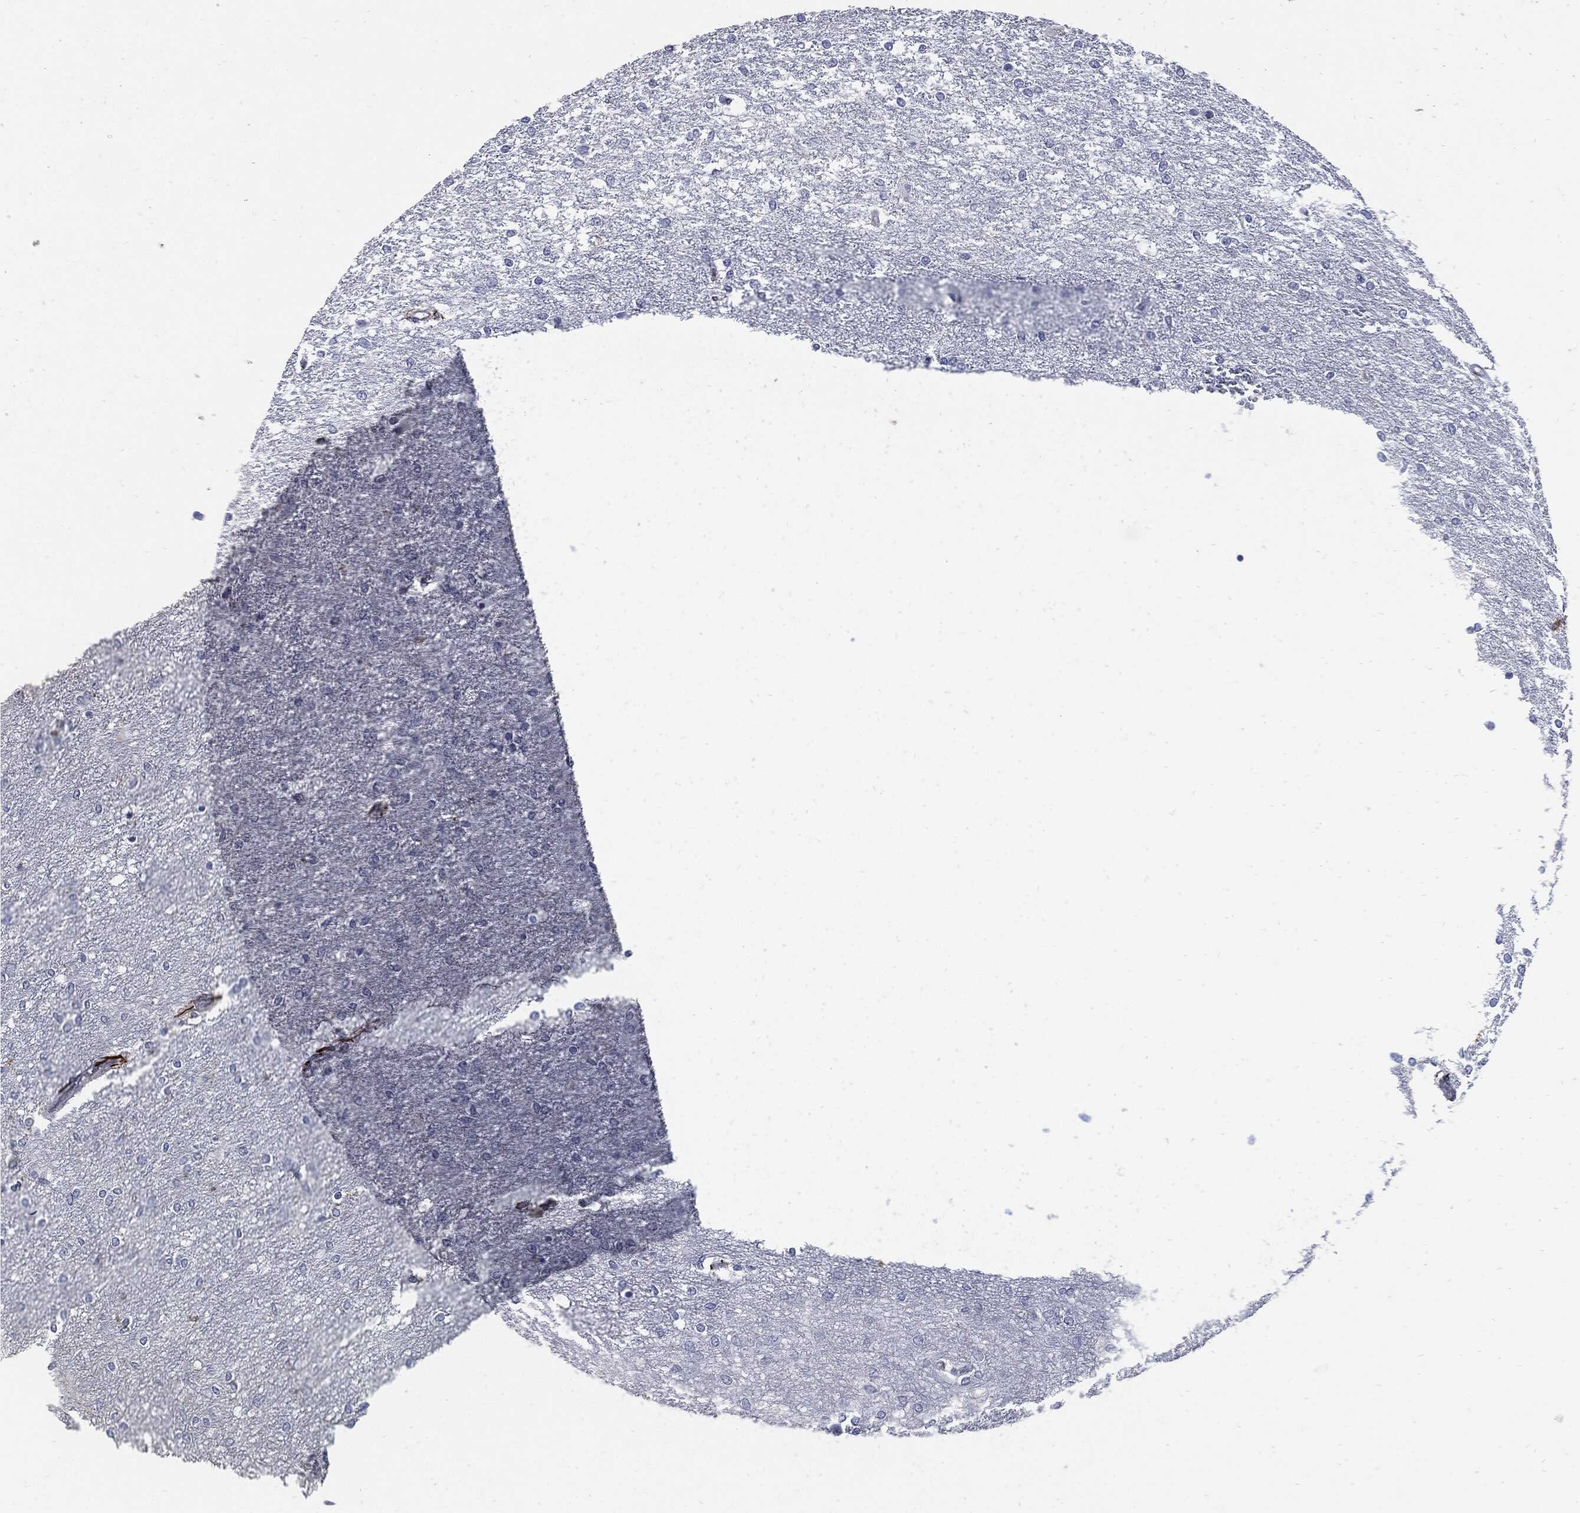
{"staining": {"intensity": "negative", "quantity": "none", "location": "none"}, "tissue": "glioma", "cell_type": "Tumor cells", "image_type": "cancer", "snomed": [{"axis": "morphology", "description": "Glioma, malignant, High grade"}, {"axis": "topography", "description": "Brain"}], "caption": "Glioma was stained to show a protein in brown. There is no significant positivity in tumor cells. (DAB IHC with hematoxylin counter stain).", "gene": "FBN1", "patient": {"sex": "female", "age": 61}}